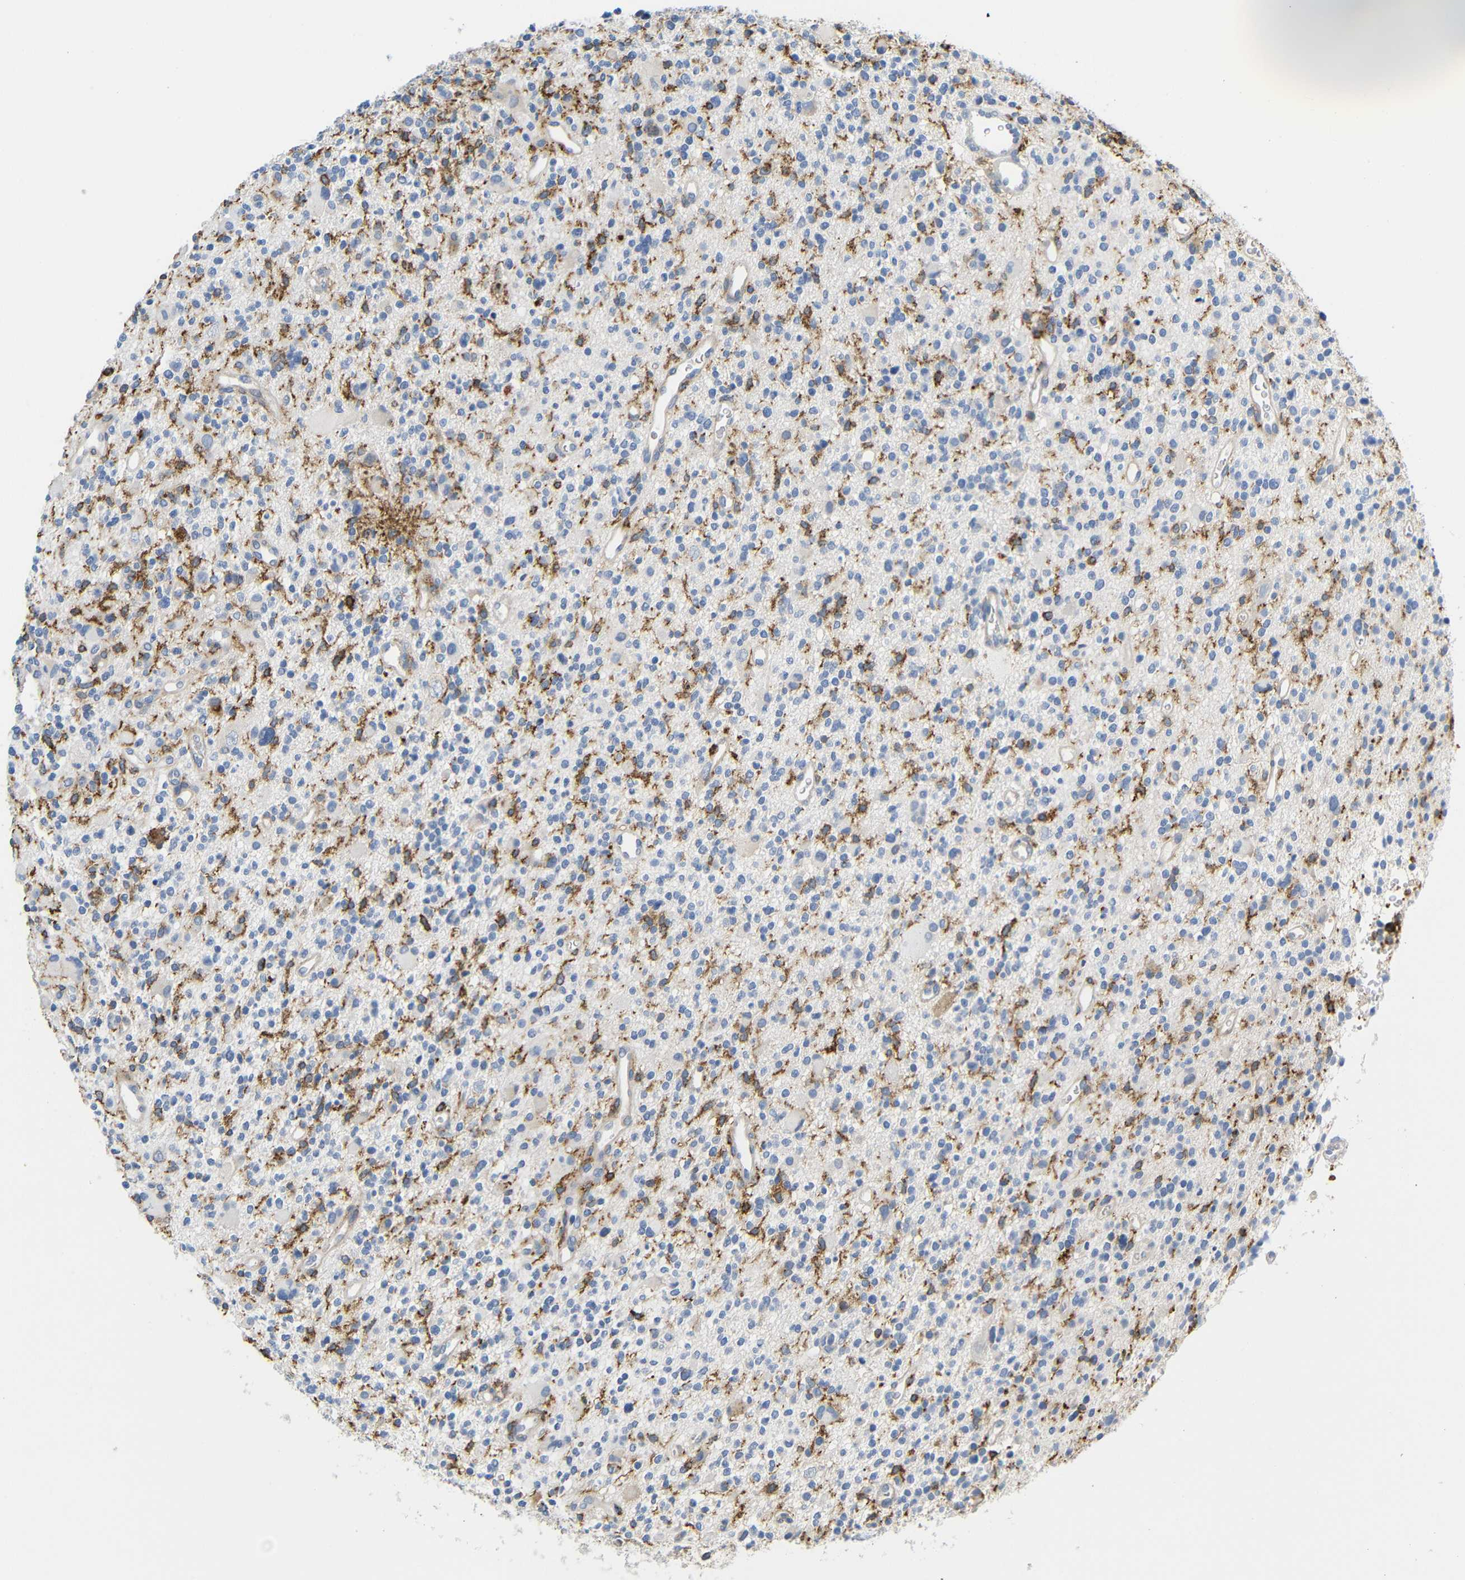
{"staining": {"intensity": "negative", "quantity": "none", "location": "none"}, "tissue": "glioma", "cell_type": "Tumor cells", "image_type": "cancer", "snomed": [{"axis": "morphology", "description": "Glioma, malignant, High grade"}, {"axis": "topography", "description": "Brain"}], "caption": "Immunohistochemistry (IHC) histopathology image of neoplastic tissue: malignant glioma (high-grade) stained with DAB (3,3'-diaminobenzidine) shows no significant protein positivity in tumor cells.", "gene": "HLA-DQB1", "patient": {"sex": "male", "age": 48}}